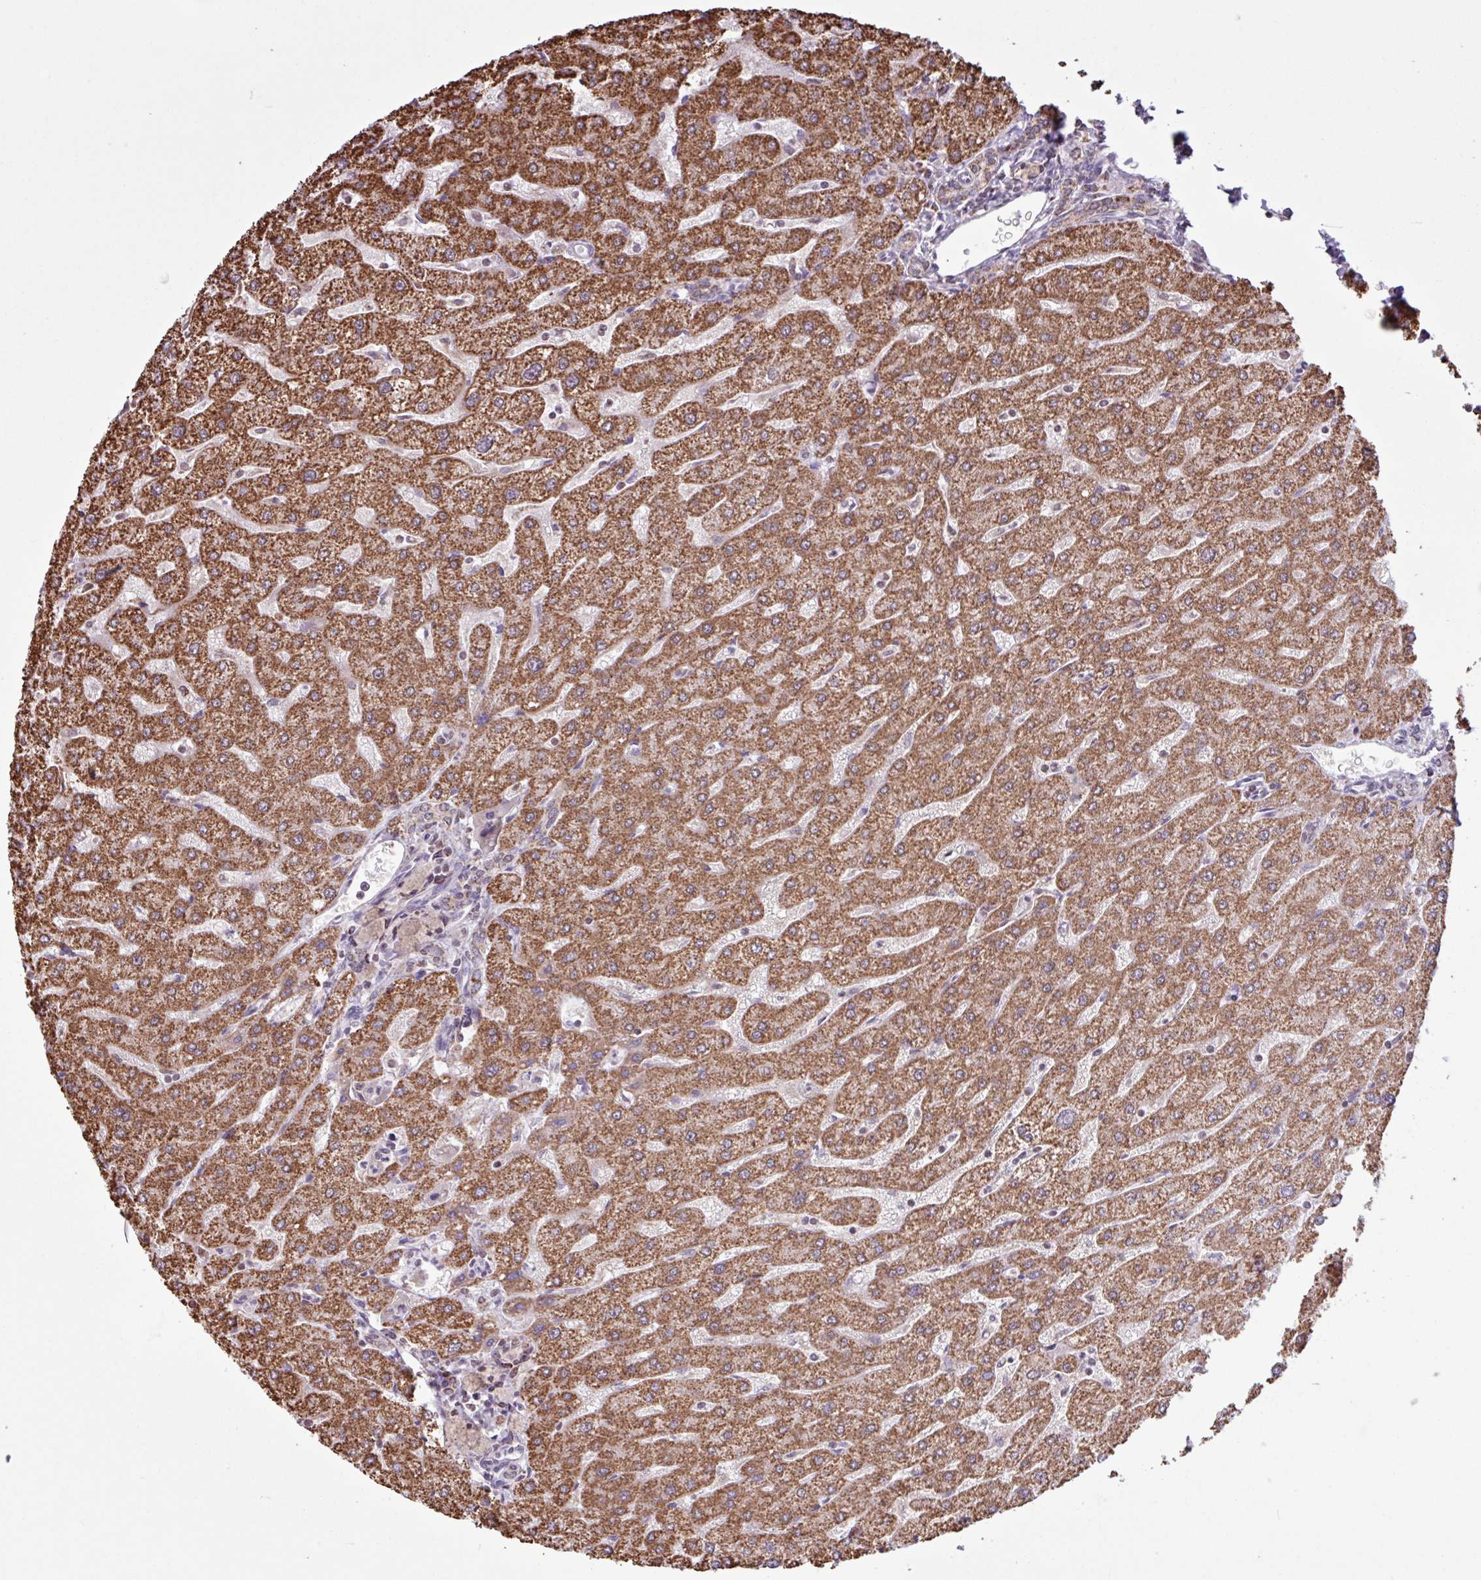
{"staining": {"intensity": "moderate", "quantity": ">75%", "location": "cytoplasmic/membranous"}, "tissue": "liver", "cell_type": "Cholangiocytes", "image_type": "normal", "snomed": [{"axis": "morphology", "description": "Normal tissue, NOS"}, {"axis": "topography", "description": "Liver"}], "caption": "Liver stained with DAB (3,3'-diaminobenzidine) immunohistochemistry exhibits medium levels of moderate cytoplasmic/membranous expression in about >75% of cholangiocytes. Using DAB (3,3'-diaminobenzidine) (brown) and hematoxylin (blue) stains, captured at high magnification using brightfield microscopy.", "gene": "ALG8", "patient": {"sex": "male", "age": 67}}